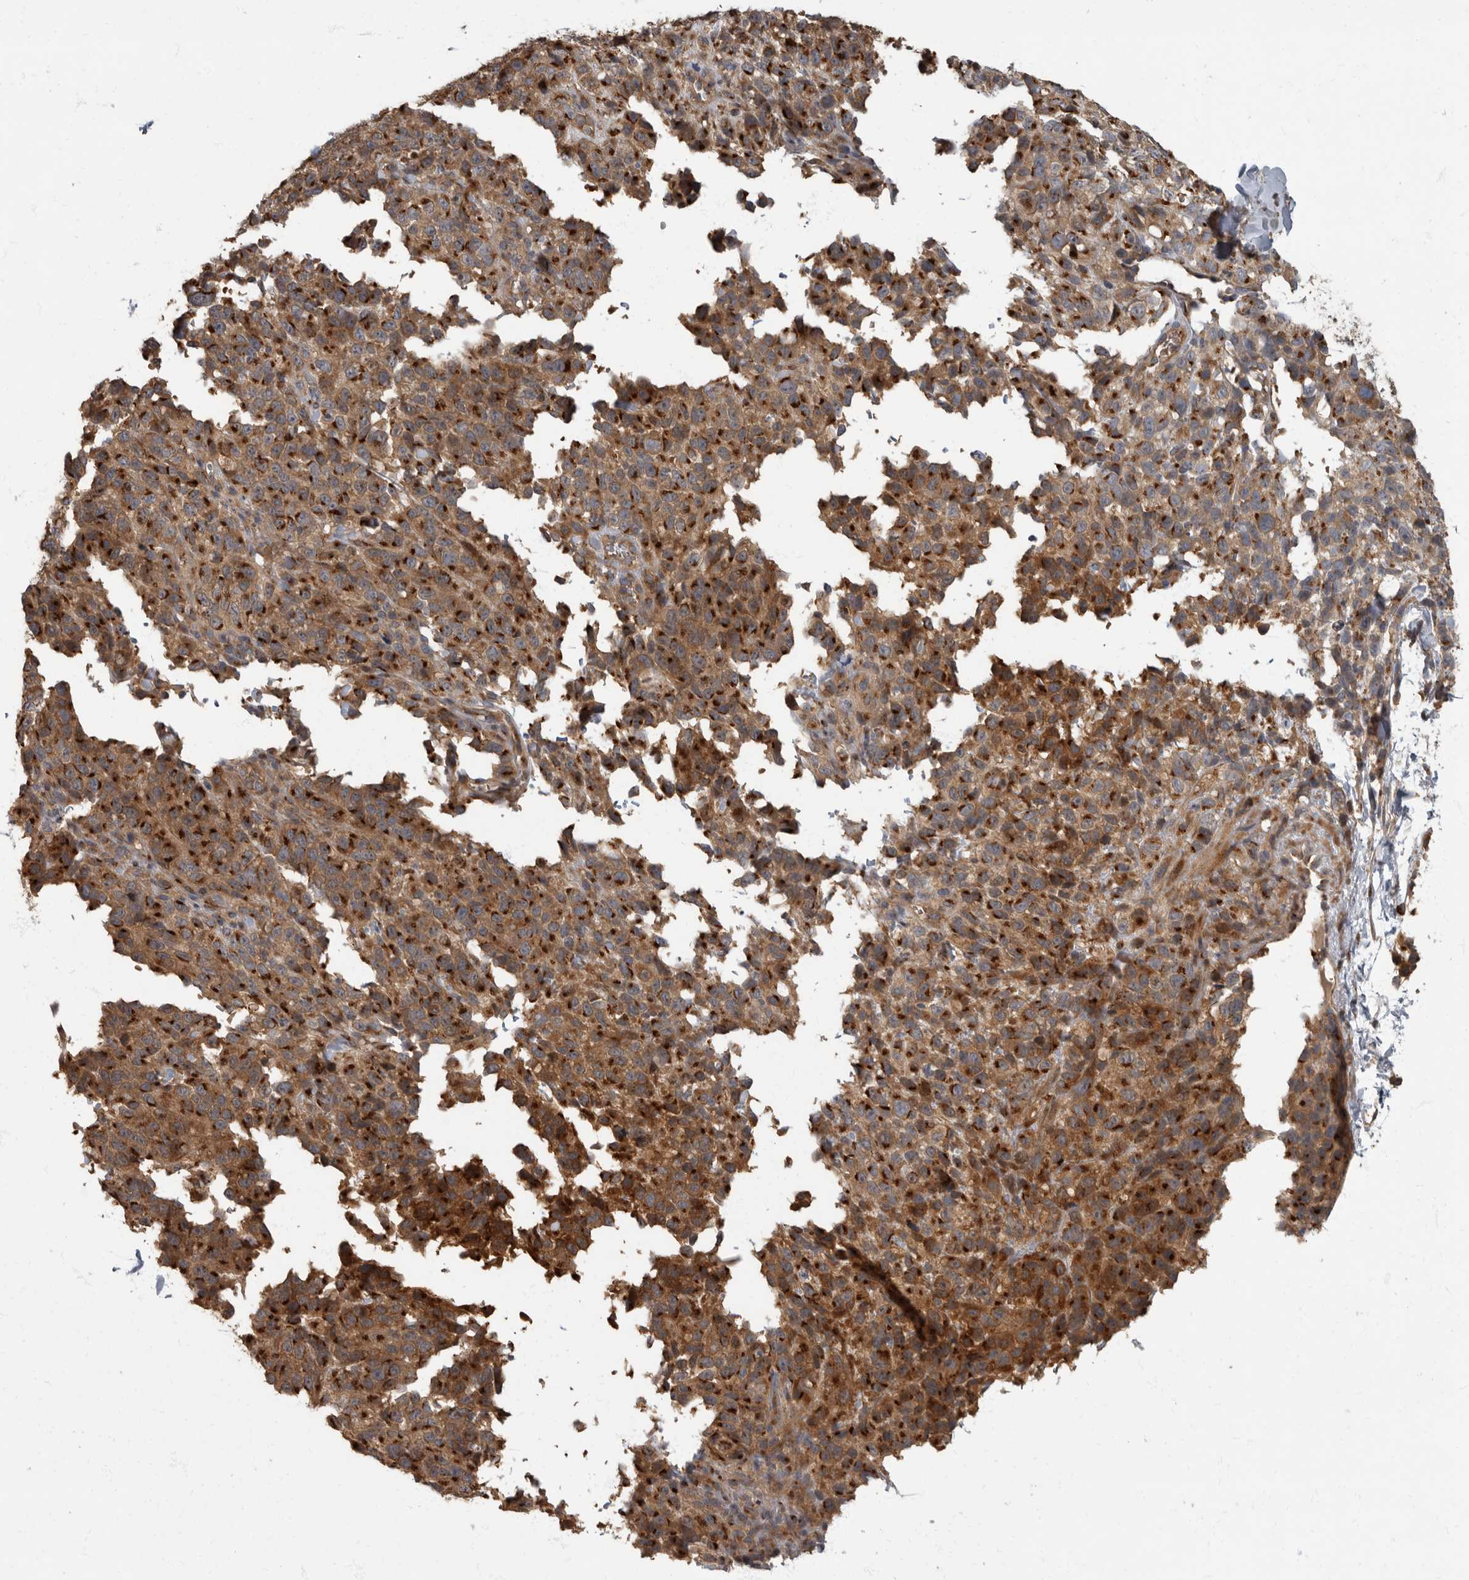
{"staining": {"intensity": "strong", "quantity": ">75%", "location": "cytoplasmic/membranous"}, "tissue": "melanoma", "cell_type": "Tumor cells", "image_type": "cancer", "snomed": [{"axis": "morphology", "description": "Malignant melanoma, Metastatic site"}, {"axis": "topography", "description": "Skin"}], "caption": "Malignant melanoma (metastatic site) tissue exhibits strong cytoplasmic/membranous positivity in about >75% of tumor cells, visualized by immunohistochemistry.", "gene": "IQCK", "patient": {"sex": "female", "age": 72}}